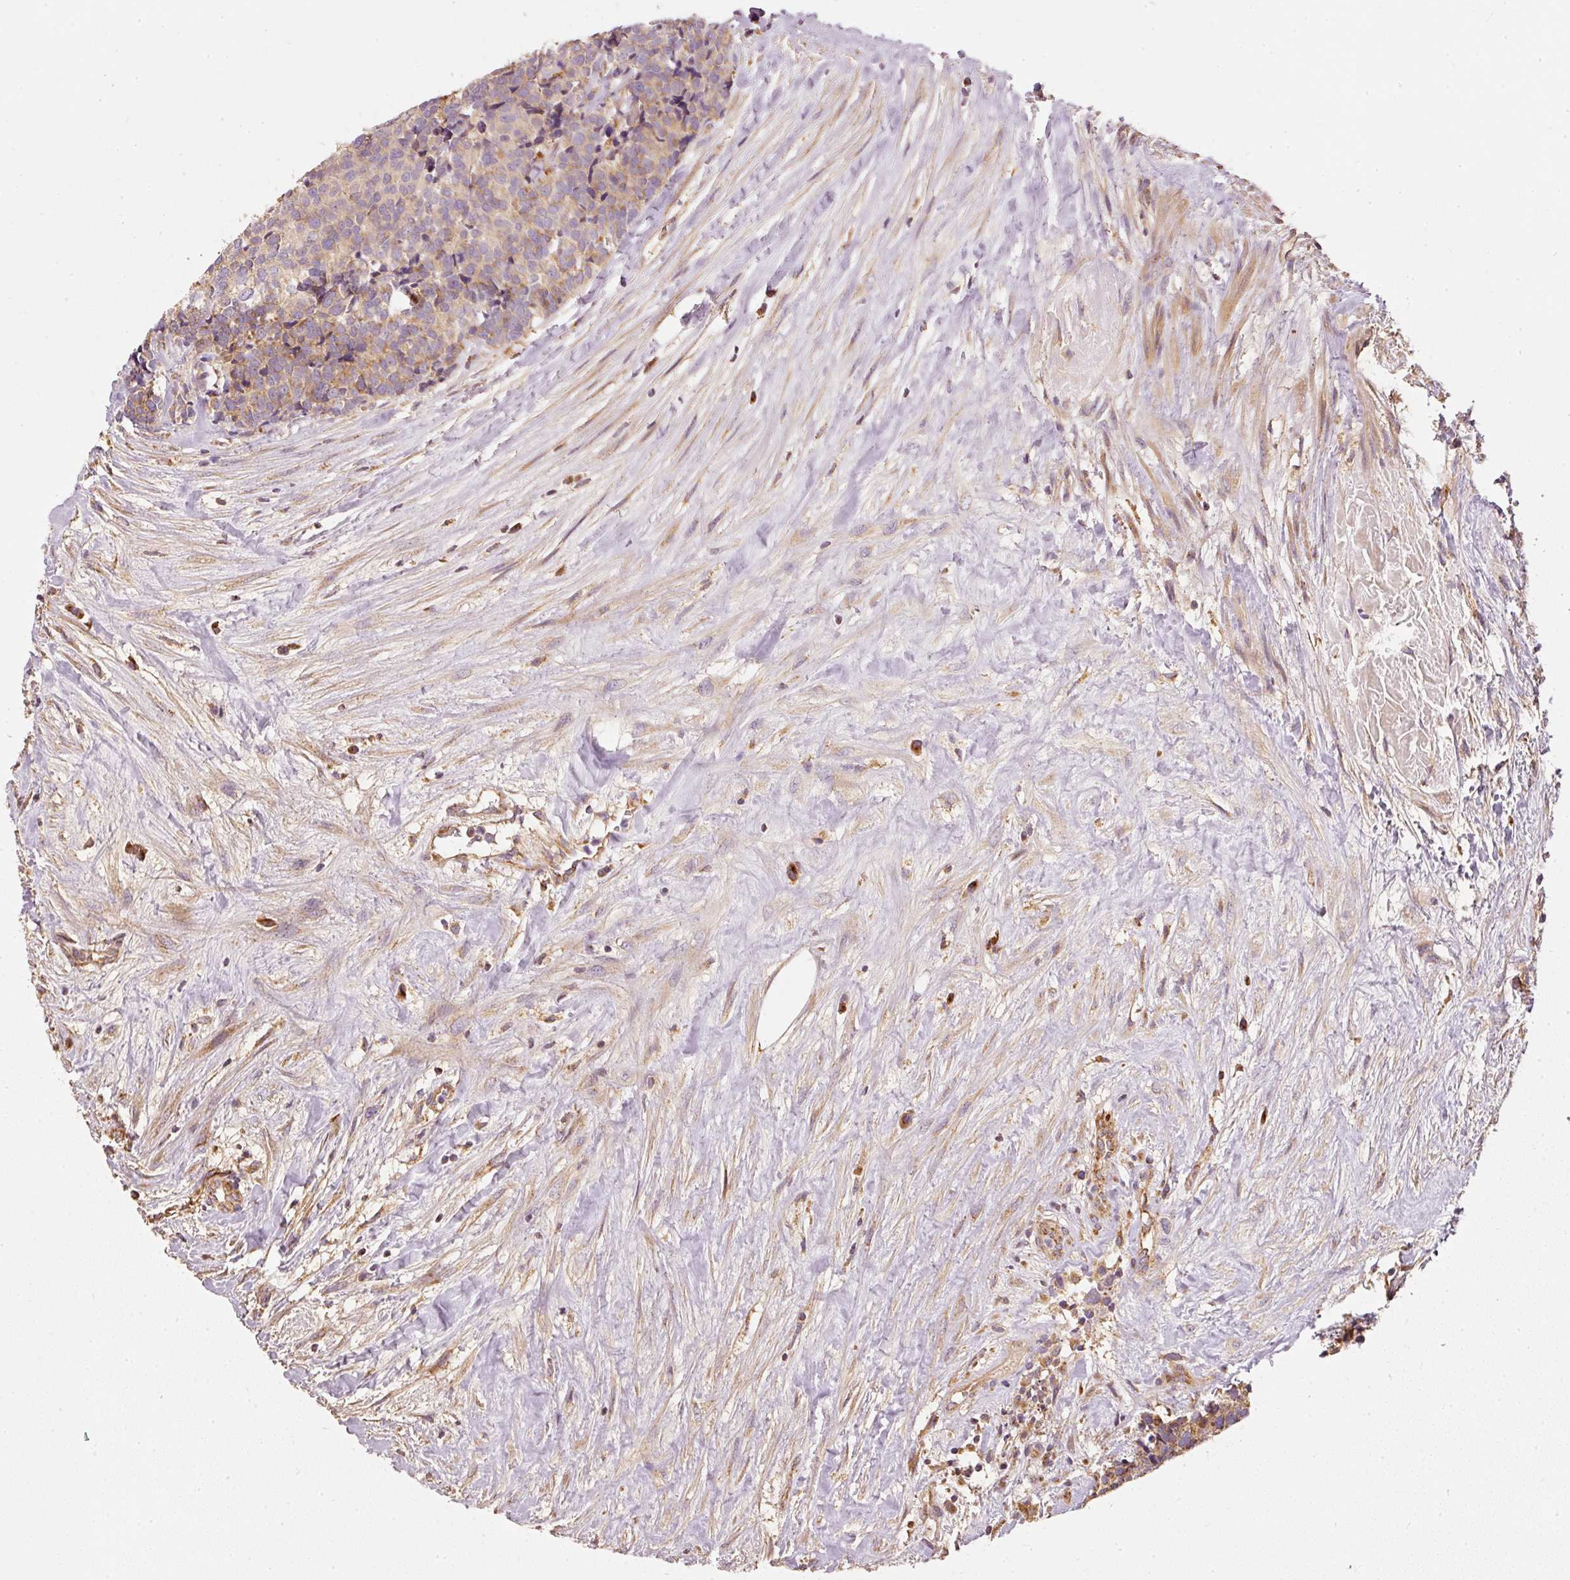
{"staining": {"intensity": "moderate", "quantity": "25%-75%", "location": "cytoplasmic/membranous"}, "tissue": "carcinoid", "cell_type": "Tumor cells", "image_type": "cancer", "snomed": [{"axis": "morphology", "description": "Carcinoid, malignant, NOS"}, {"axis": "topography", "description": "Skin"}], "caption": "Protein expression by immunohistochemistry (IHC) displays moderate cytoplasmic/membranous expression in approximately 25%-75% of tumor cells in carcinoid (malignant).", "gene": "MTHFD1L", "patient": {"sex": "female", "age": 79}}